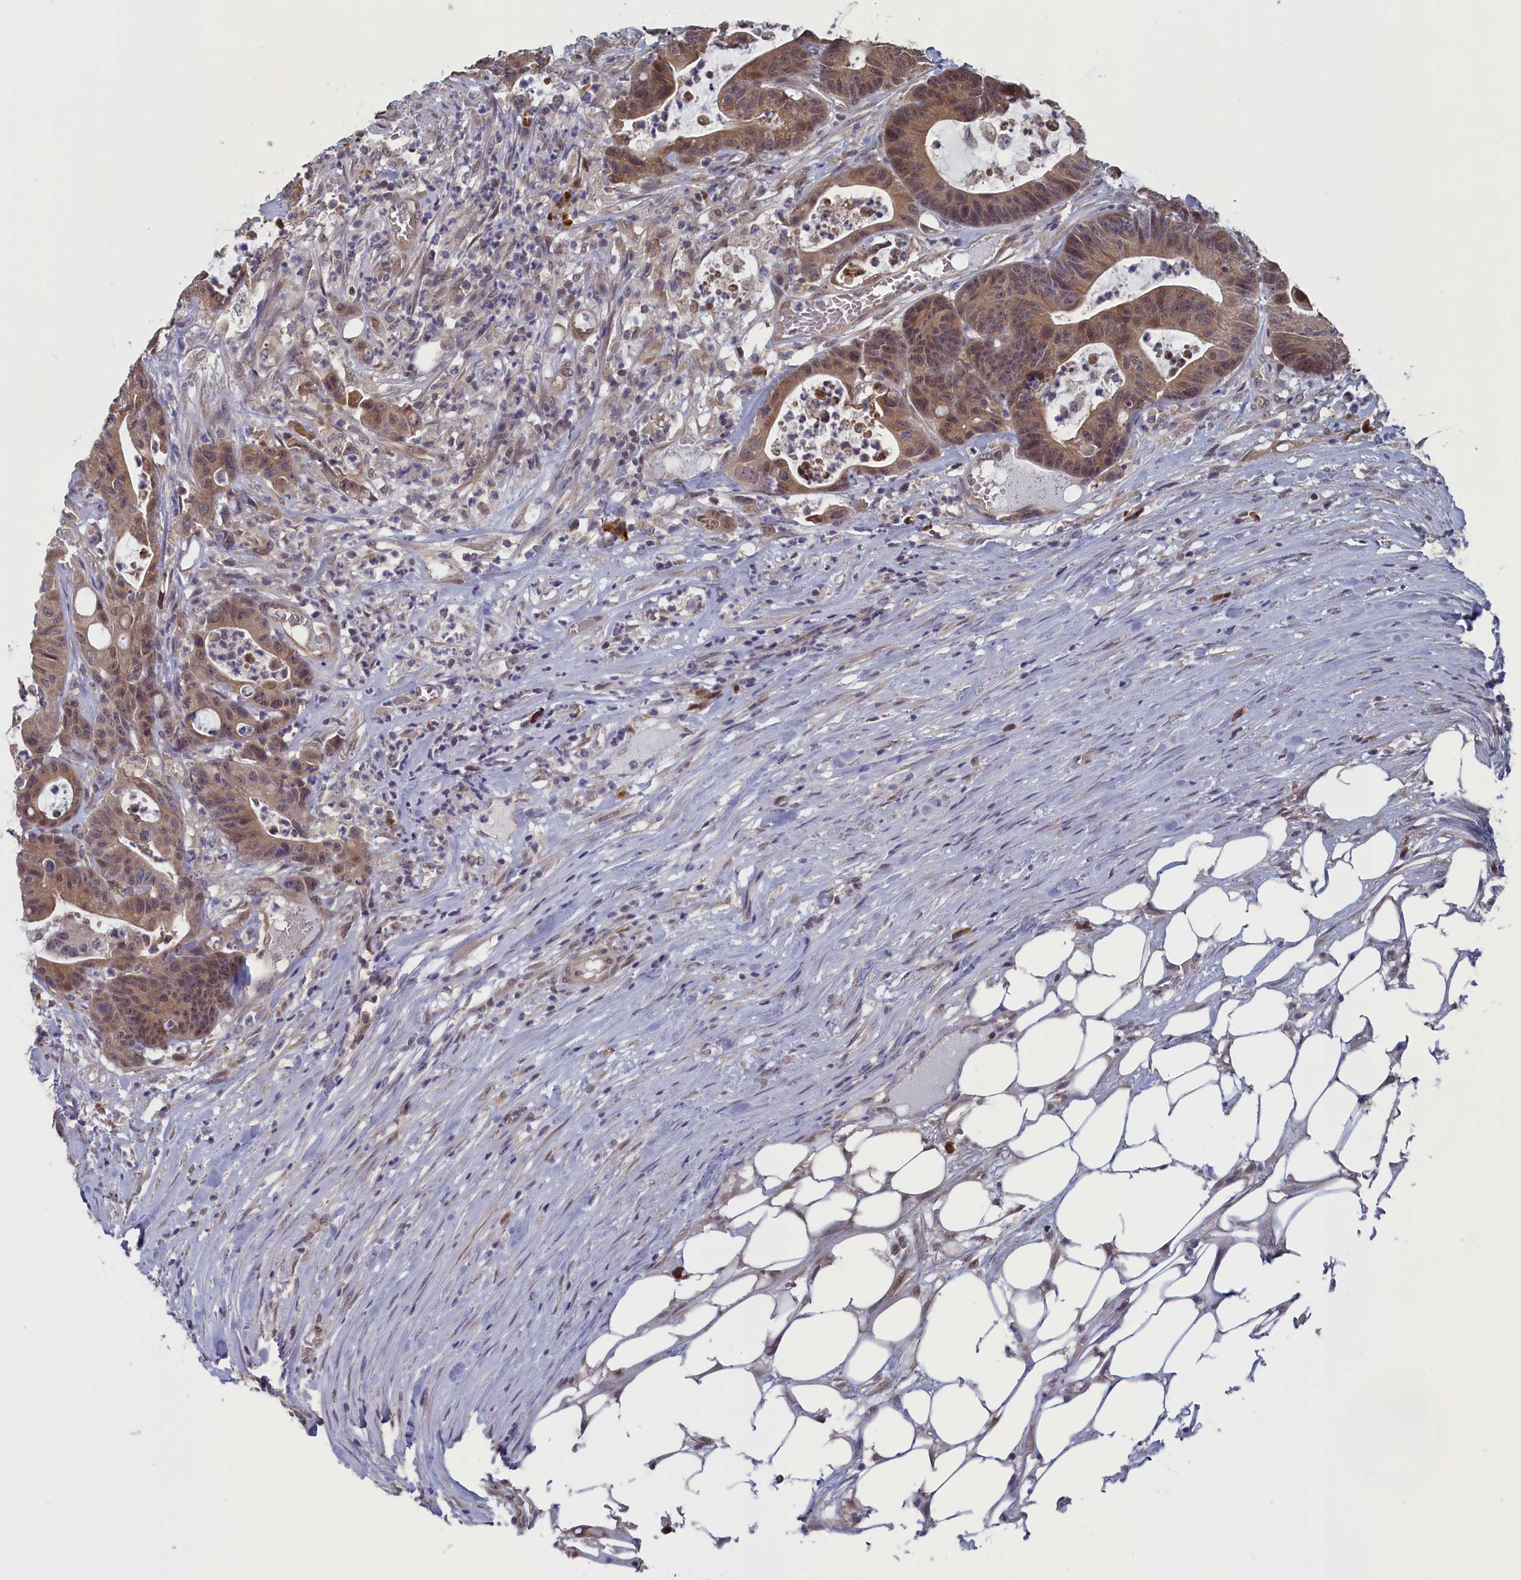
{"staining": {"intensity": "moderate", "quantity": ">75%", "location": "cytoplasmic/membranous,nuclear"}, "tissue": "colorectal cancer", "cell_type": "Tumor cells", "image_type": "cancer", "snomed": [{"axis": "morphology", "description": "Adenocarcinoma, NOS"}, {"axis": "topography", "description": "Colon"}], "caption": "Brown immunohistochemical staining in human colorectal cancer reveals moderate cytoplasmic/membranous and nuclear expression in about >75% of tumor cells.", "gene": "MRI1", "patient": {"sex": "female", "age": 84}}